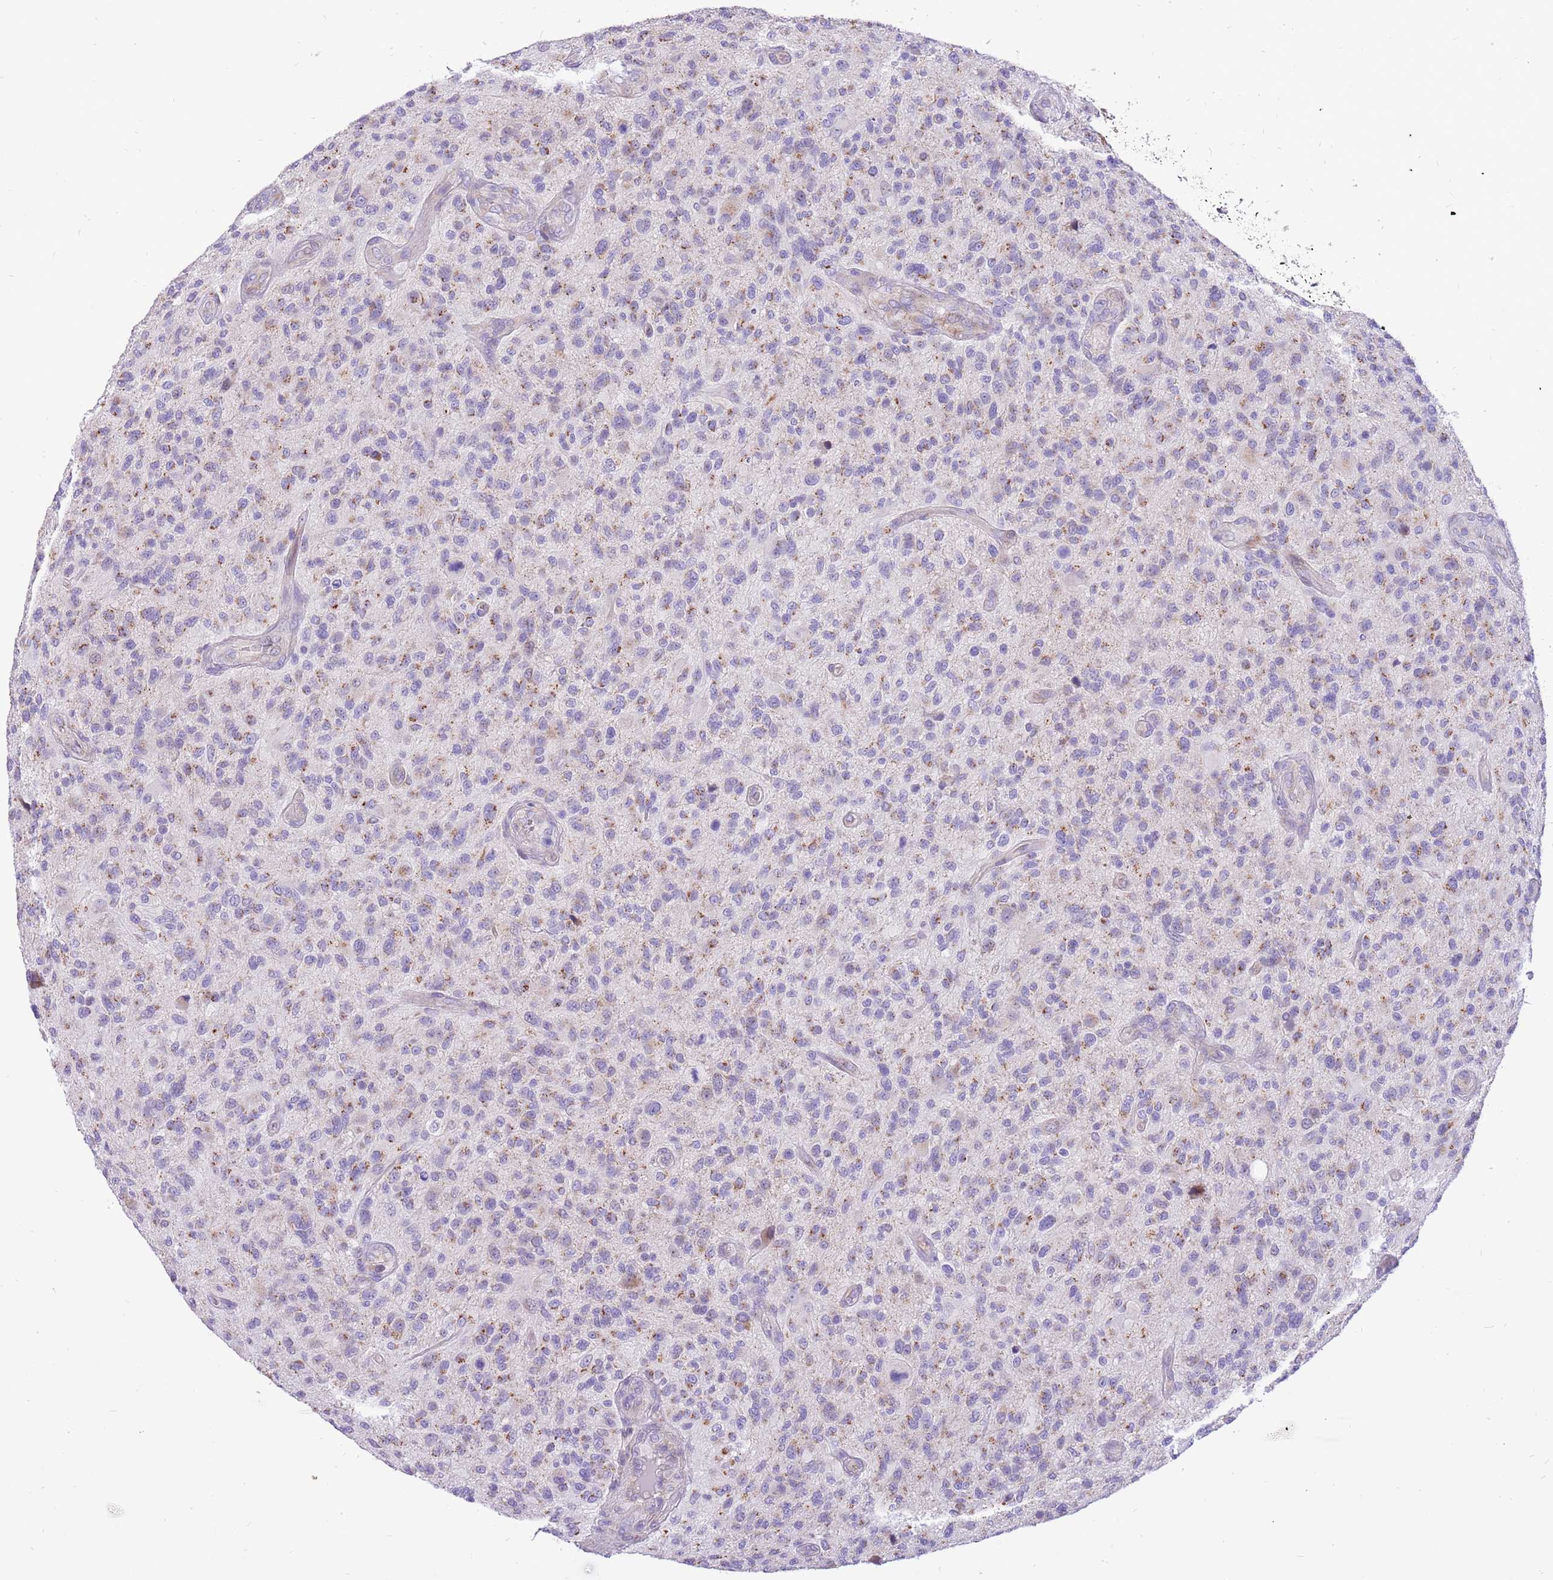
{"staining": {"intensity": "weak", "quantity": "25%-75%", "location": "cytoplasmic/membranous"}, "tissue": "glioma", "cell_type": "Tumor cells", "image_type": "cancer", "snomed": [{"axis": "morphology", "description": "Glioma, malignant, High grade"}, {"axis": "topography", "description": "Brain"}], "caption": "Immunohistochemical staining of human glioma reveals low levels of weak cytoplasmic/membranous positivity in about 25%-75% of tumor cells.", "gene": "COX17", "patient": {"sex": "male", "age": 47}}